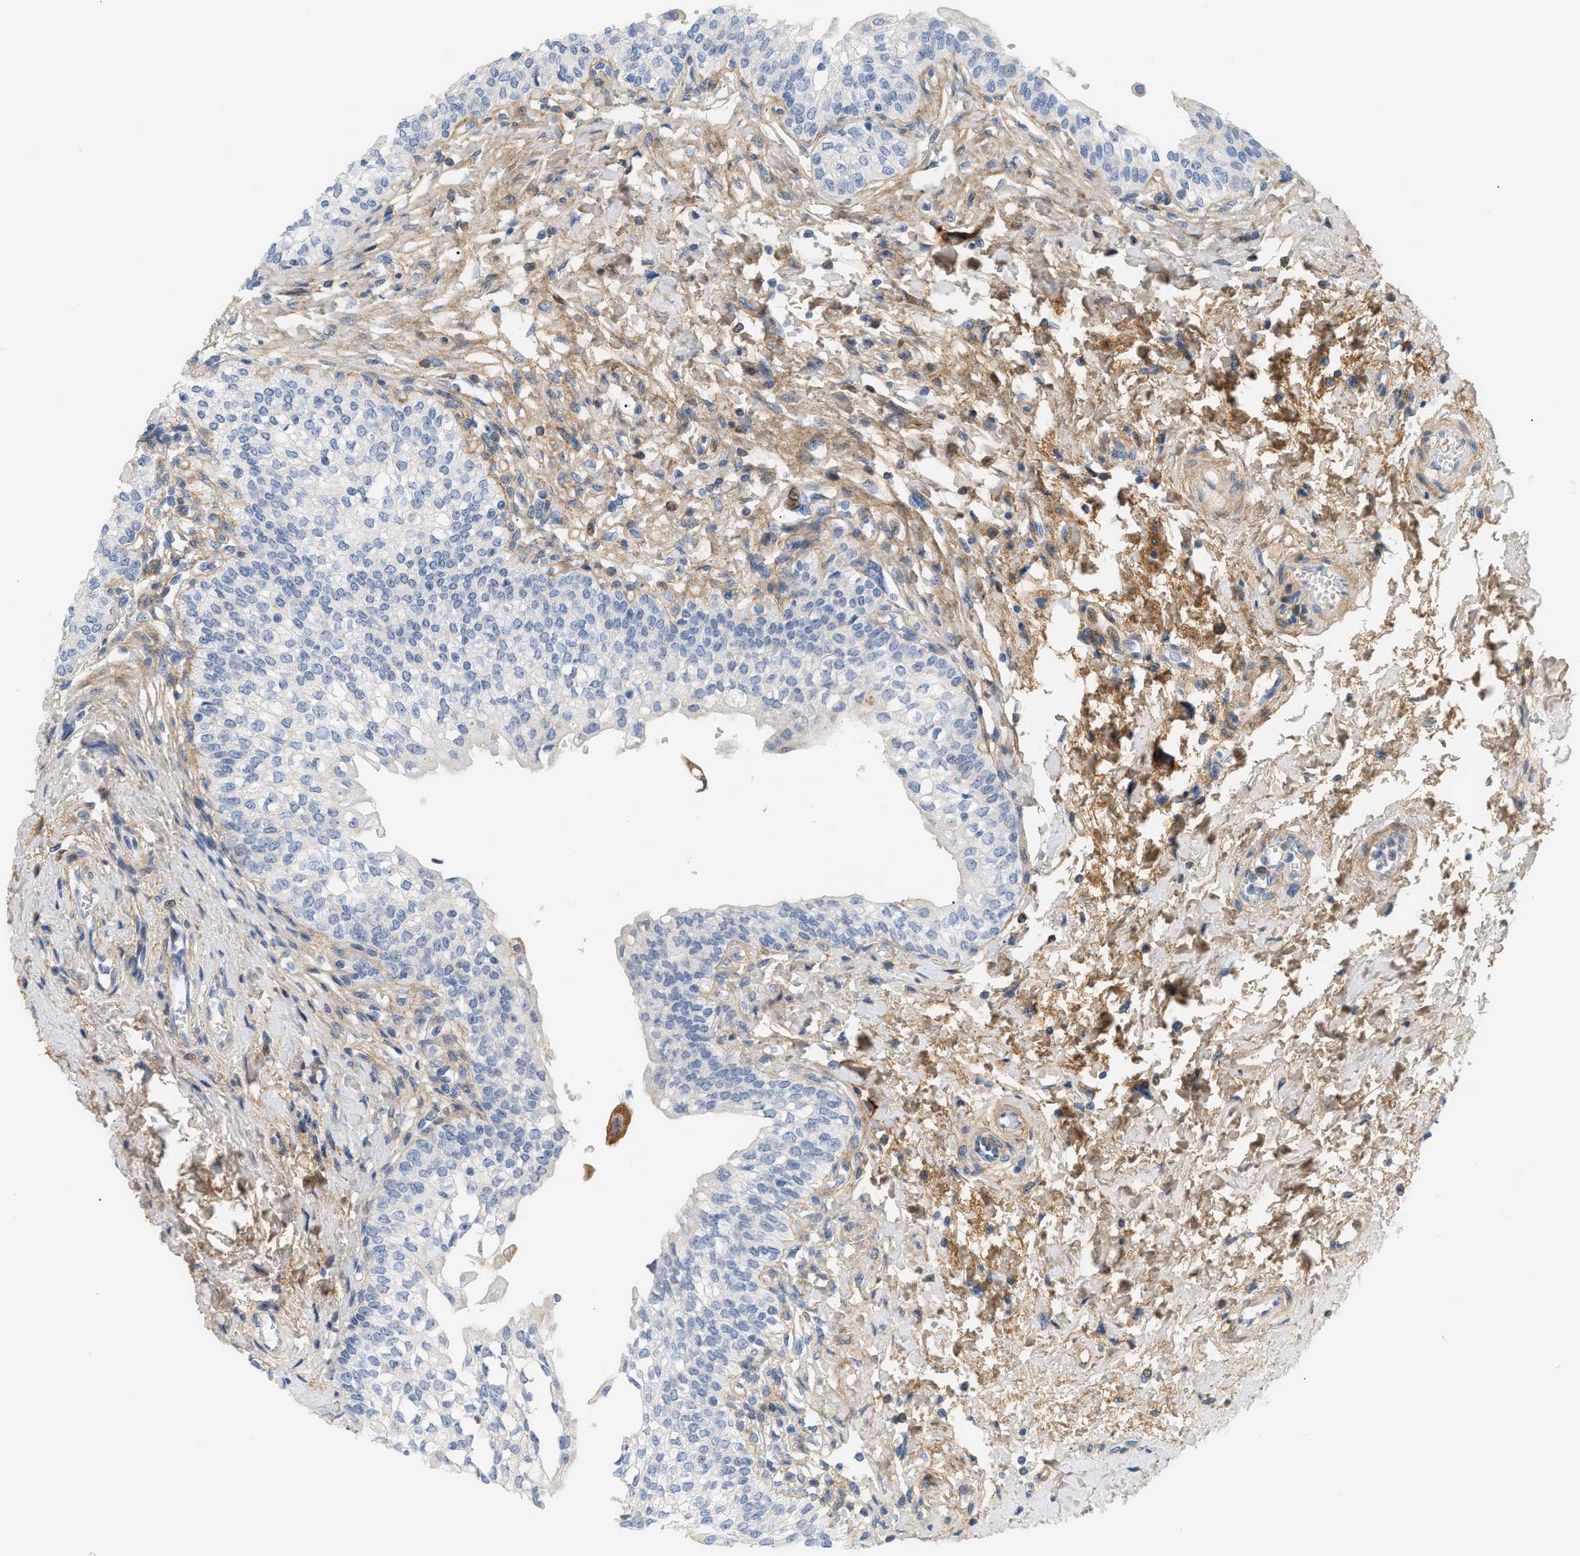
{"staining": {"intensity": "negative", "quantity": "none", "location": "none"}, "tissue": "urinary bladder", "cell_type": "Urothelial cells", "image_type": "normal", "snomed": [{"axis": "morphology", "description": "Normal tissue, NOS"}, {"axis": "topography", "description": "Urinary bladder"}], "caption": "The photomicrograph reveals no staining of urothelial cells in normal urinary bladder.", "gene": "CFH", "patient": {"sex": "male", "age": 55}}